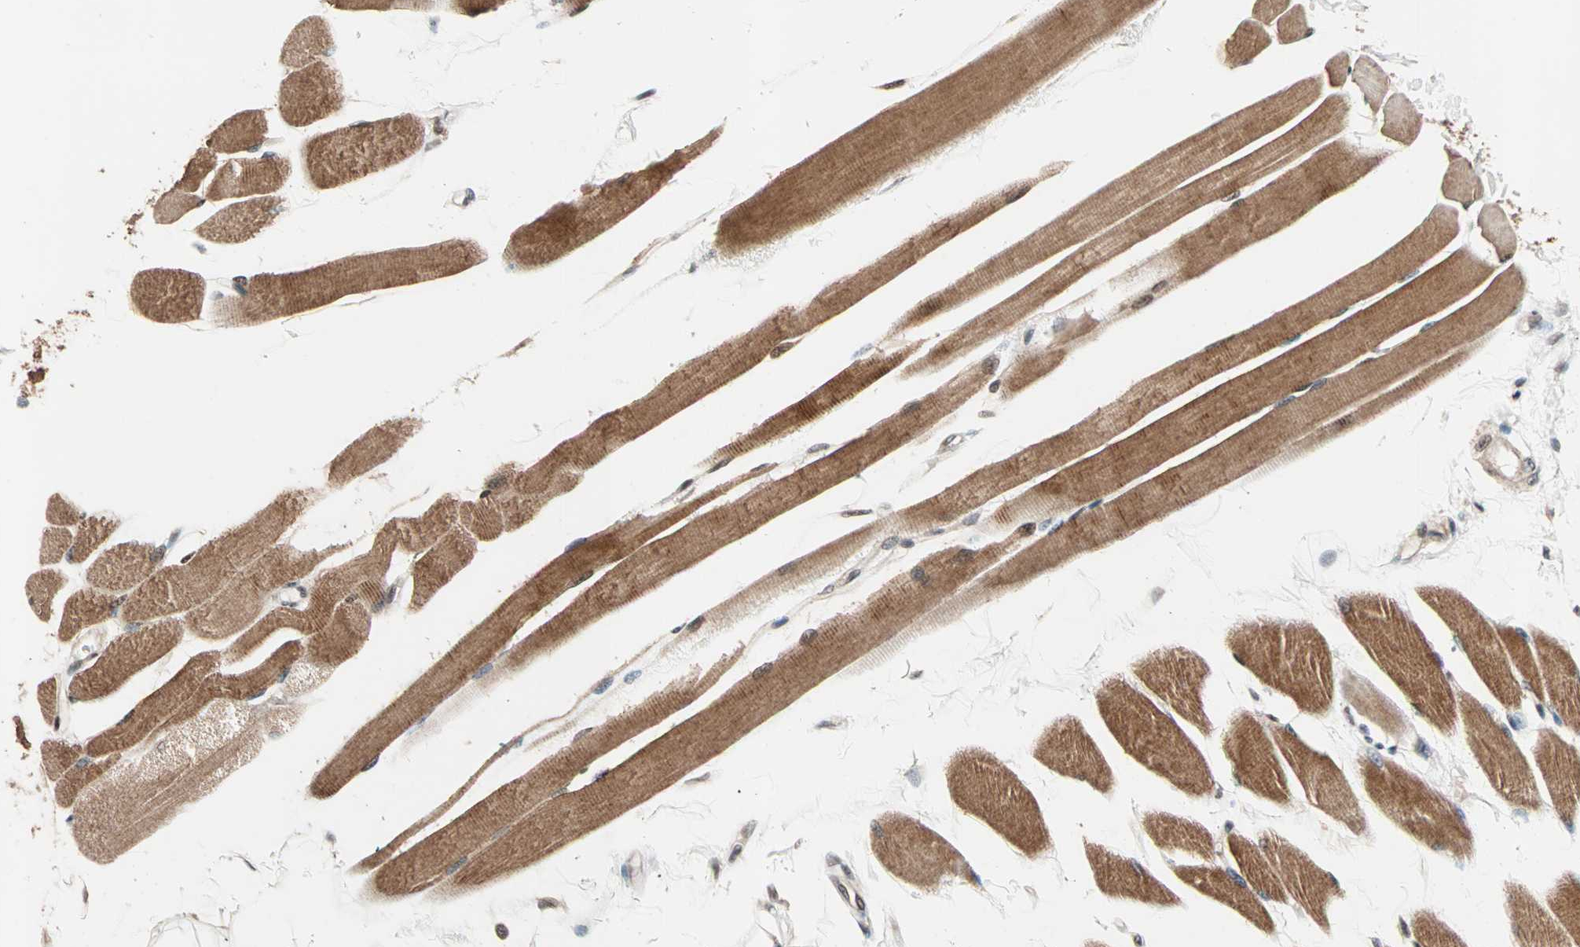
{"staining": {"intensity": "moderate", "quantity": ">75%", "location": "cytoplasmic/membranous"}, "tissue": "skeletal muscle", "cell_type": "Myocytes", "image_type": "normal", "snomed": [{"axis": "morphology", "description": "Normal tissue, NOS"}, {"axis": "topography", "description": "Skeletal muscle"}, {"axis": "topography", "description": "Peripheral nerve tissue"}], "caption": "Immunohistochemistry (IHC) (DAB) staining of unremarkable human skeletal muscle exhibits moderate cytoplasmic/membranous protein expression in about >75% of myocytes.", "gene": "HECW1", "patient": {"sex": "female", "age": 84}}